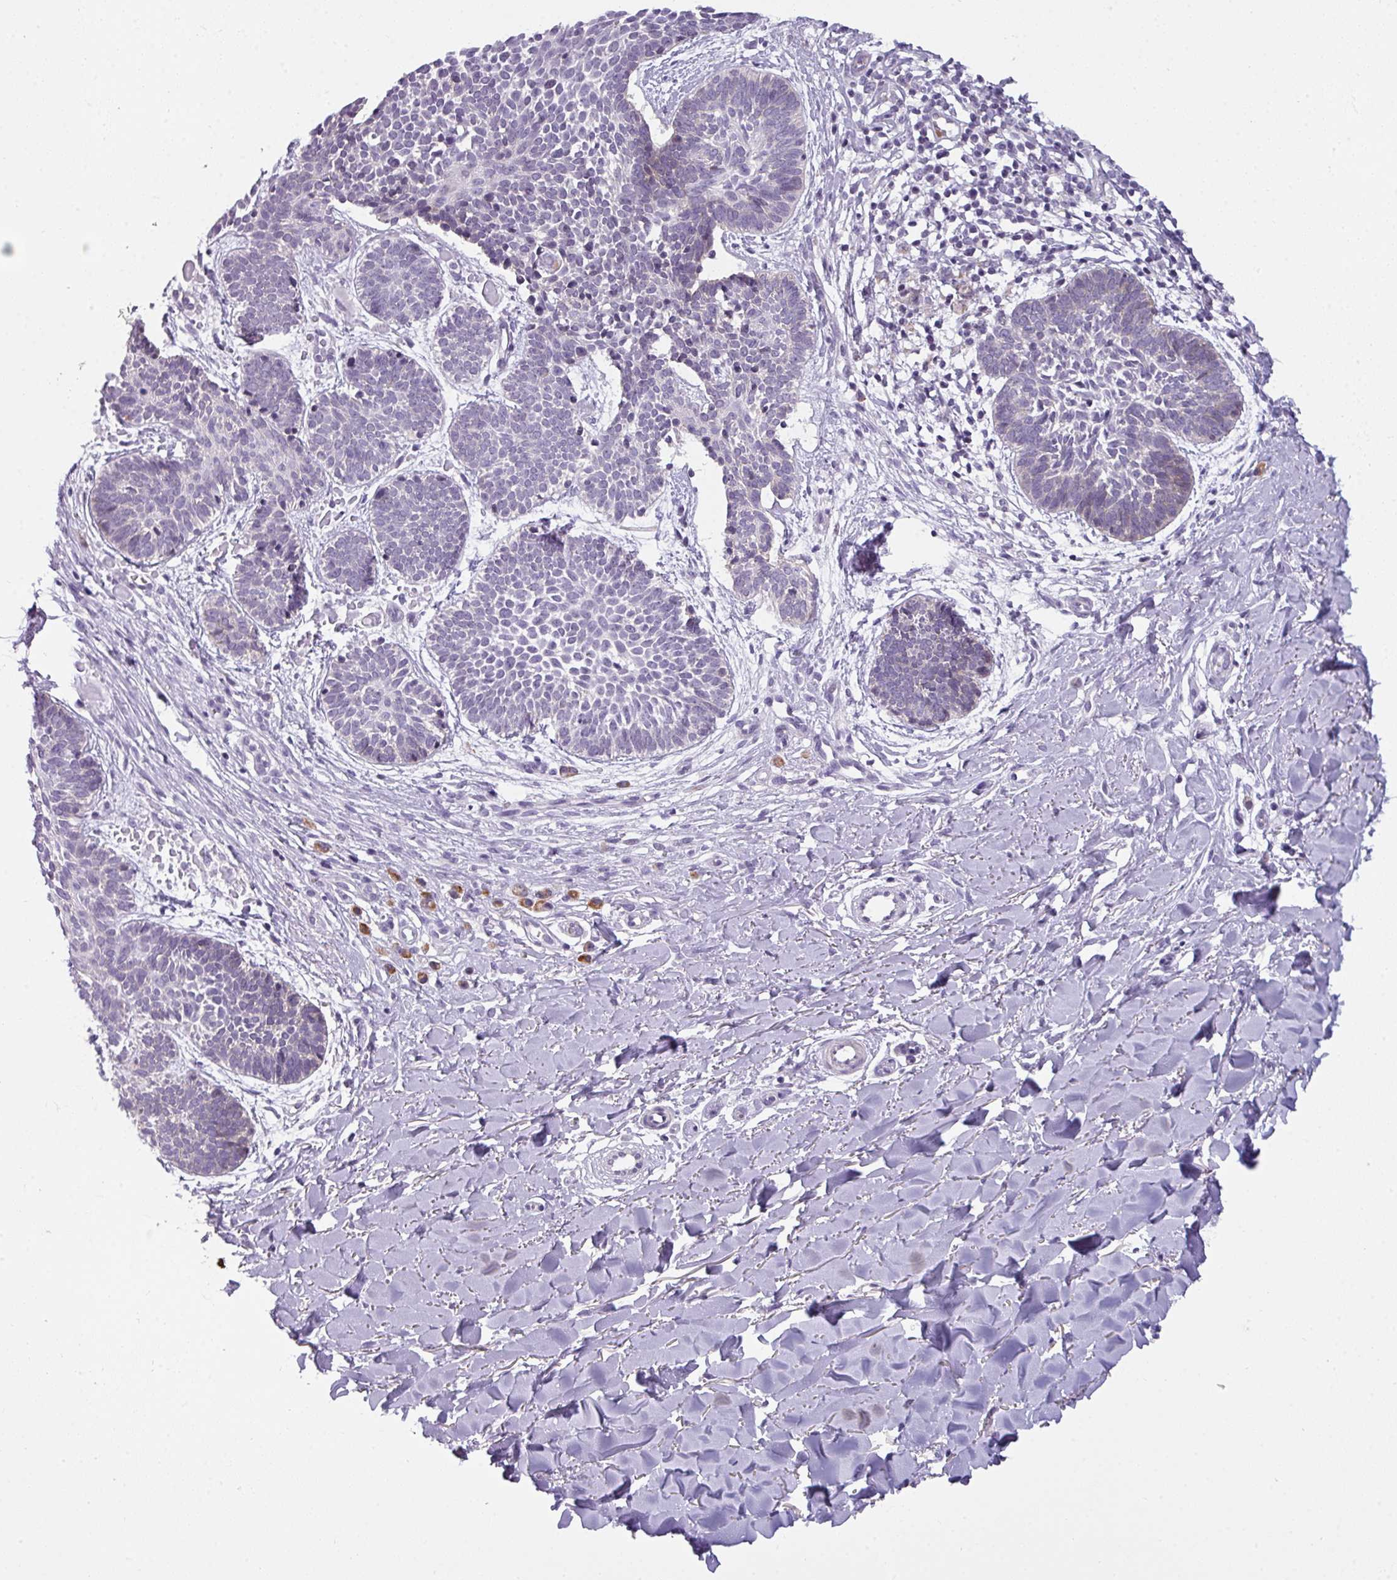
{"staining": {"intensity": "negative", "quantity": "none", "location": "none"}, "tissue": "skin cancer", "cell_type": "Tumor cells", "image_type": "cancer", "snomed": [{"axis": "morphology", "description": "Basal cell carcinoma"}, {"axis": "topography", "description": "Skin"}], "caption": "Basal cell carcinoma (skin) was stained to show a protein in brown. There is no significant staining in tumor cells.", "gene": "C2orf68", "patient": {"sex": "male", "age": 49}}